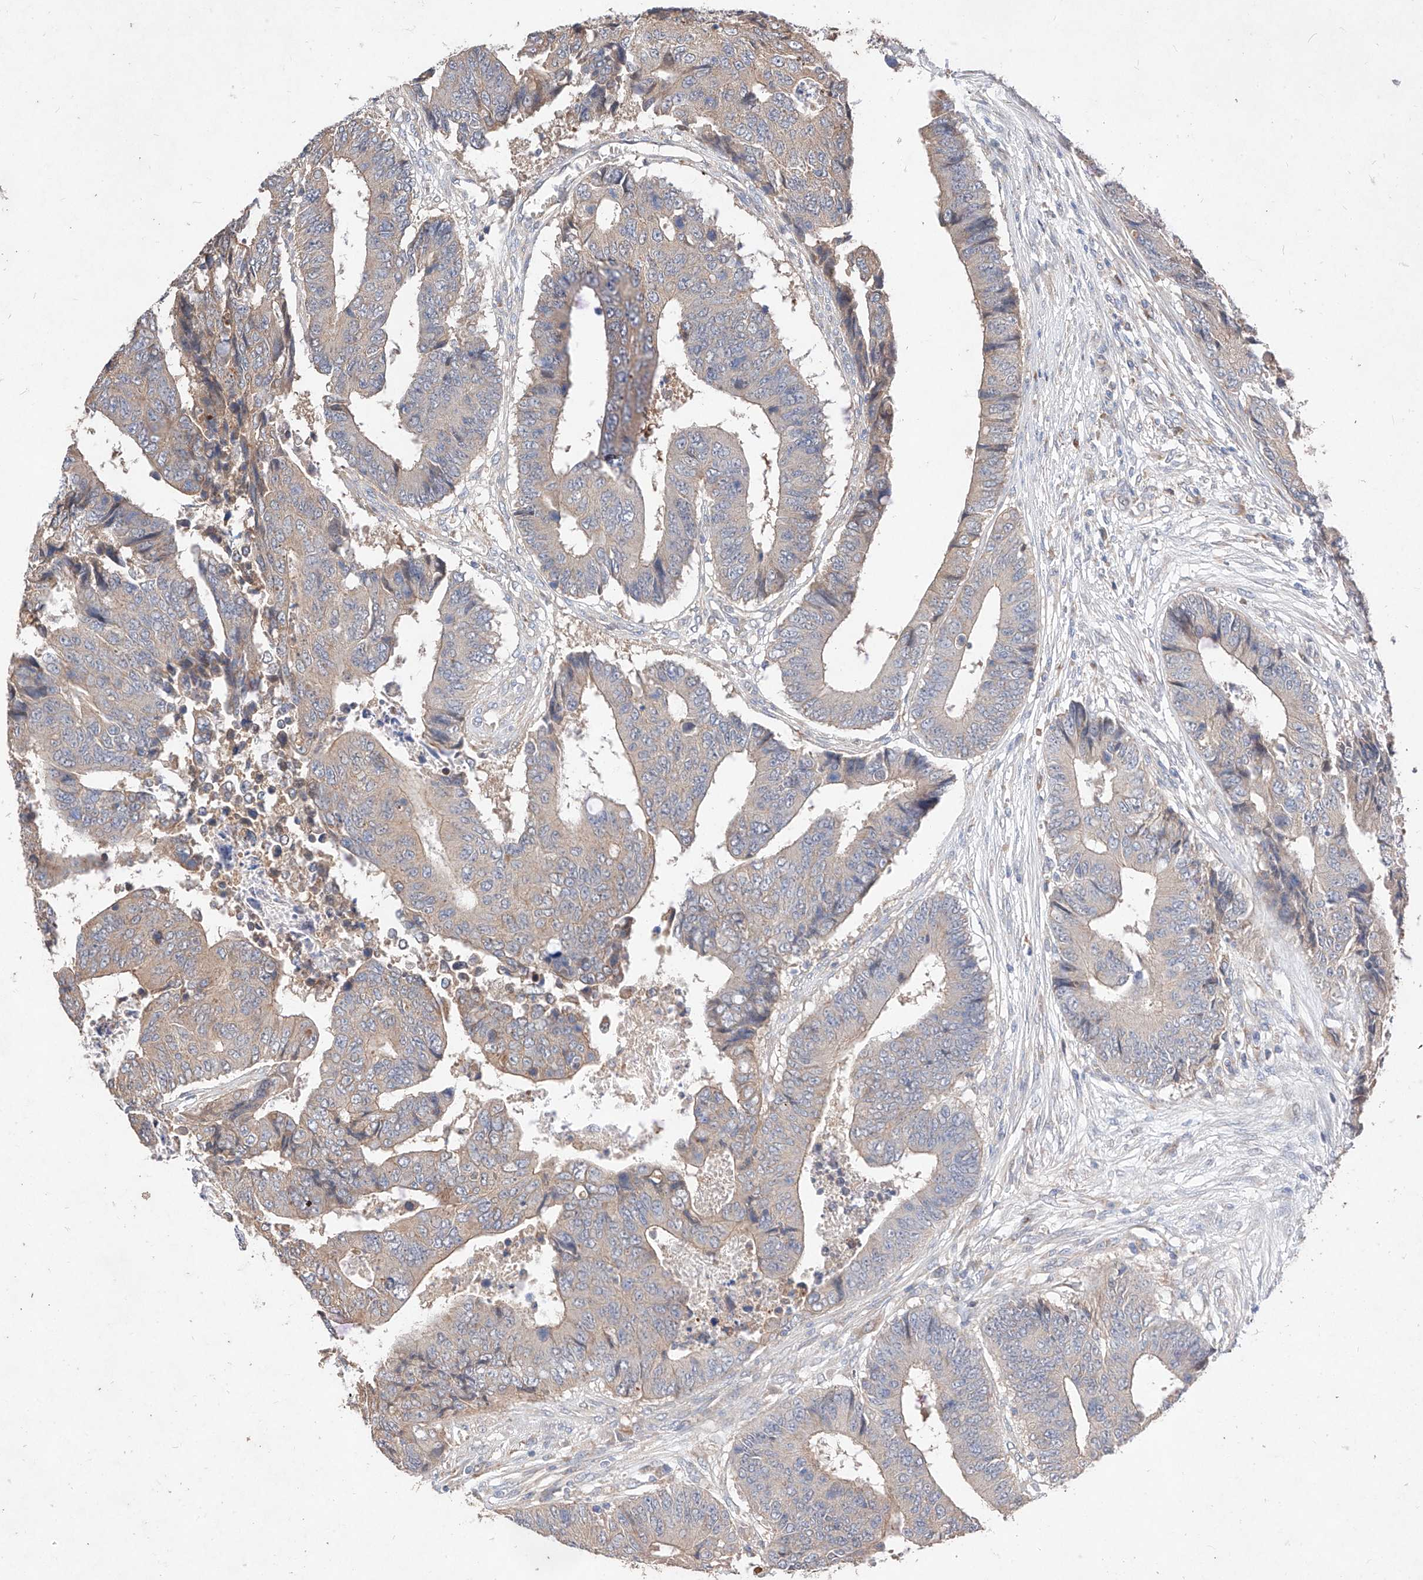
{"staining": {"intensity": "weak", "quantity": "<25%", "location": "cytoplasmic/membranous"}, "tissue": "colorectal cancer", "cell_type": "Tumor cells", "image_type": "cancer", "snomed": [{"axis": "morphology", "description": "Adenocarcinoma, NOS"}, {"axis": "topography", "description": "Rectum"}], "caption": "This is an IHC histopathology image of colorectal cancer. There is no staining in tumor cells.", "gene": "C6orf62", "patient": {"sex": "male", "age": 84}}